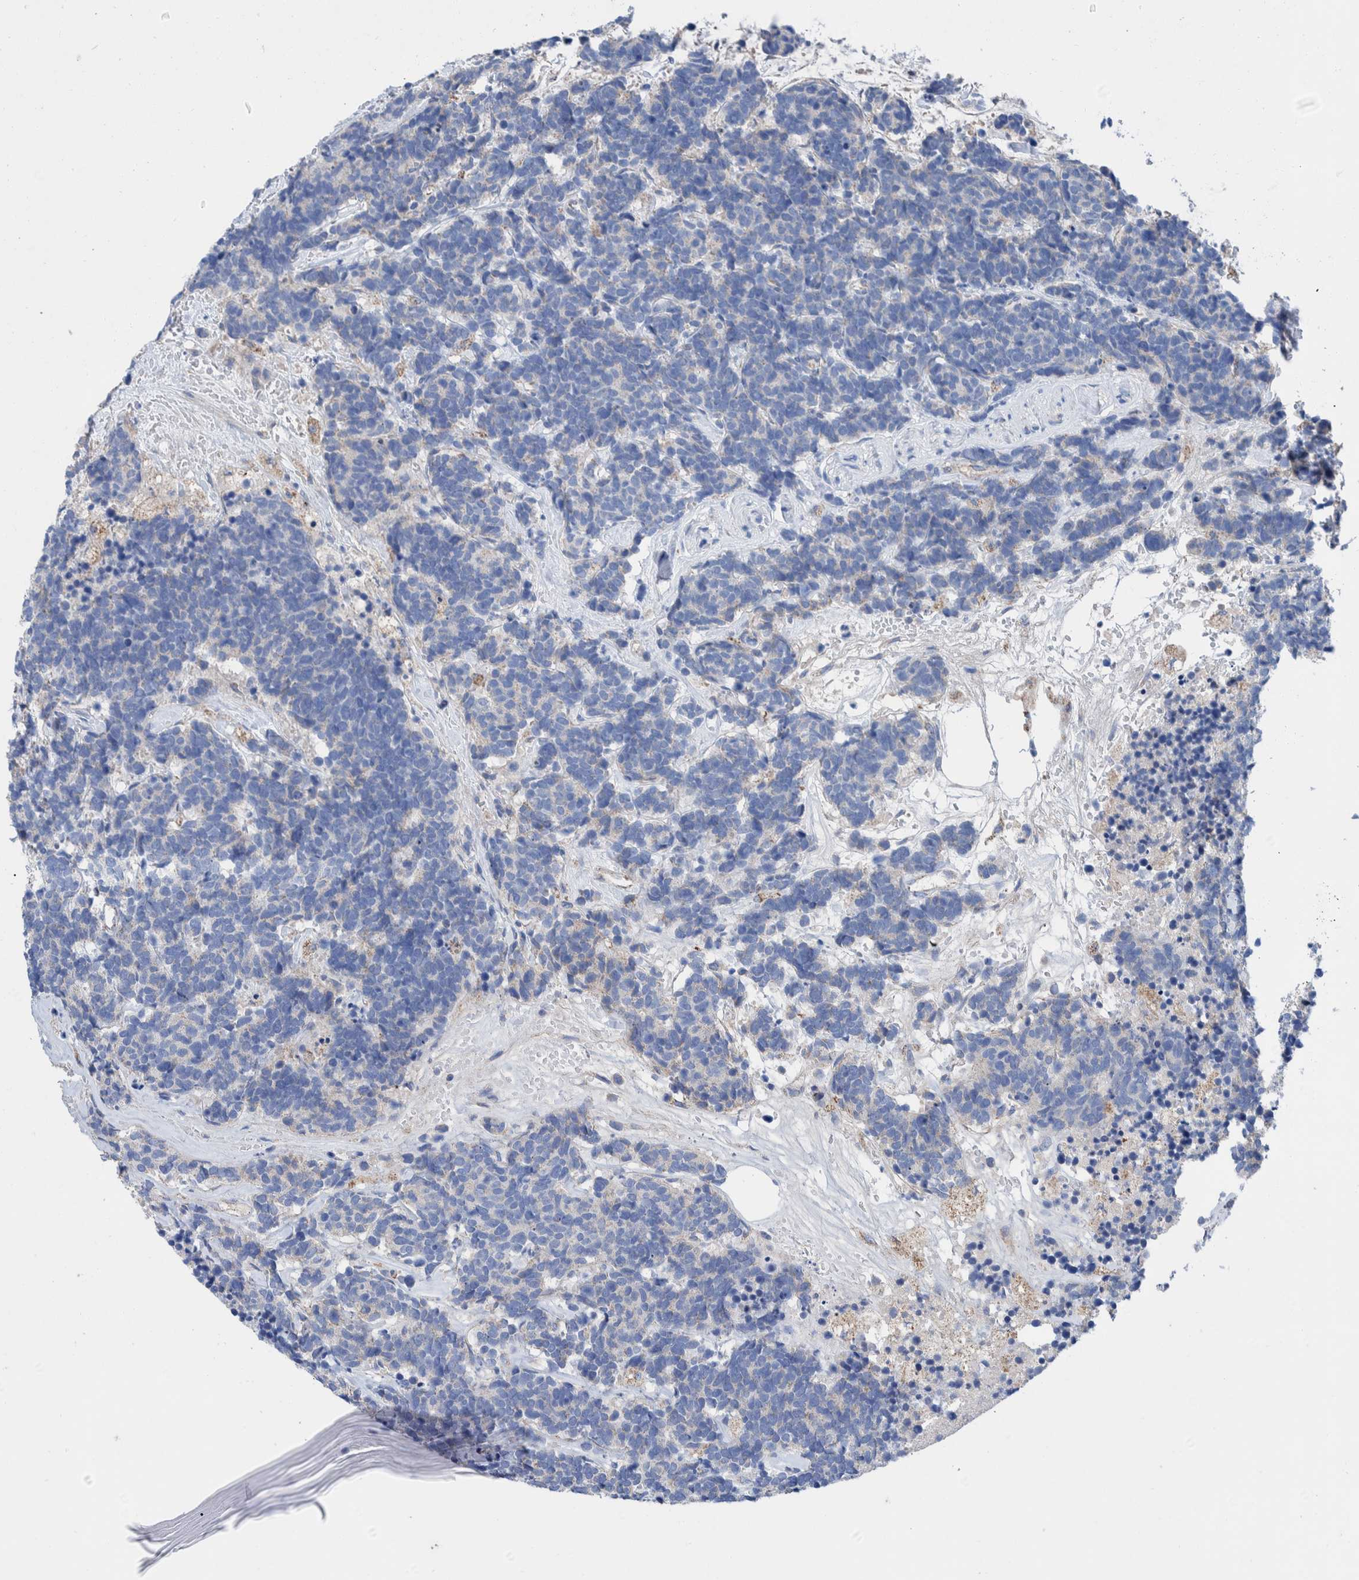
{"staining": {"intensity": "negative", "quantity": "none", "location": "none"}, "tissue": "carcinoid", "cell_type": "Tumor cells", "image_type": "cancer", "snomed": [{"axis": "morphology", "description": "Carcinoma, NOS"}, {"axis": "morphology", "description": "Carcinoid, malignant, NOS"}, {"axis": "topography", "description": "Urinary bladder"}], "caption": "The histopathology image demonstrates no staining of tumor cells in carcinoid (malignant).", "gene": "DECR1", "patient": {"sex": "male", "age": 57}}